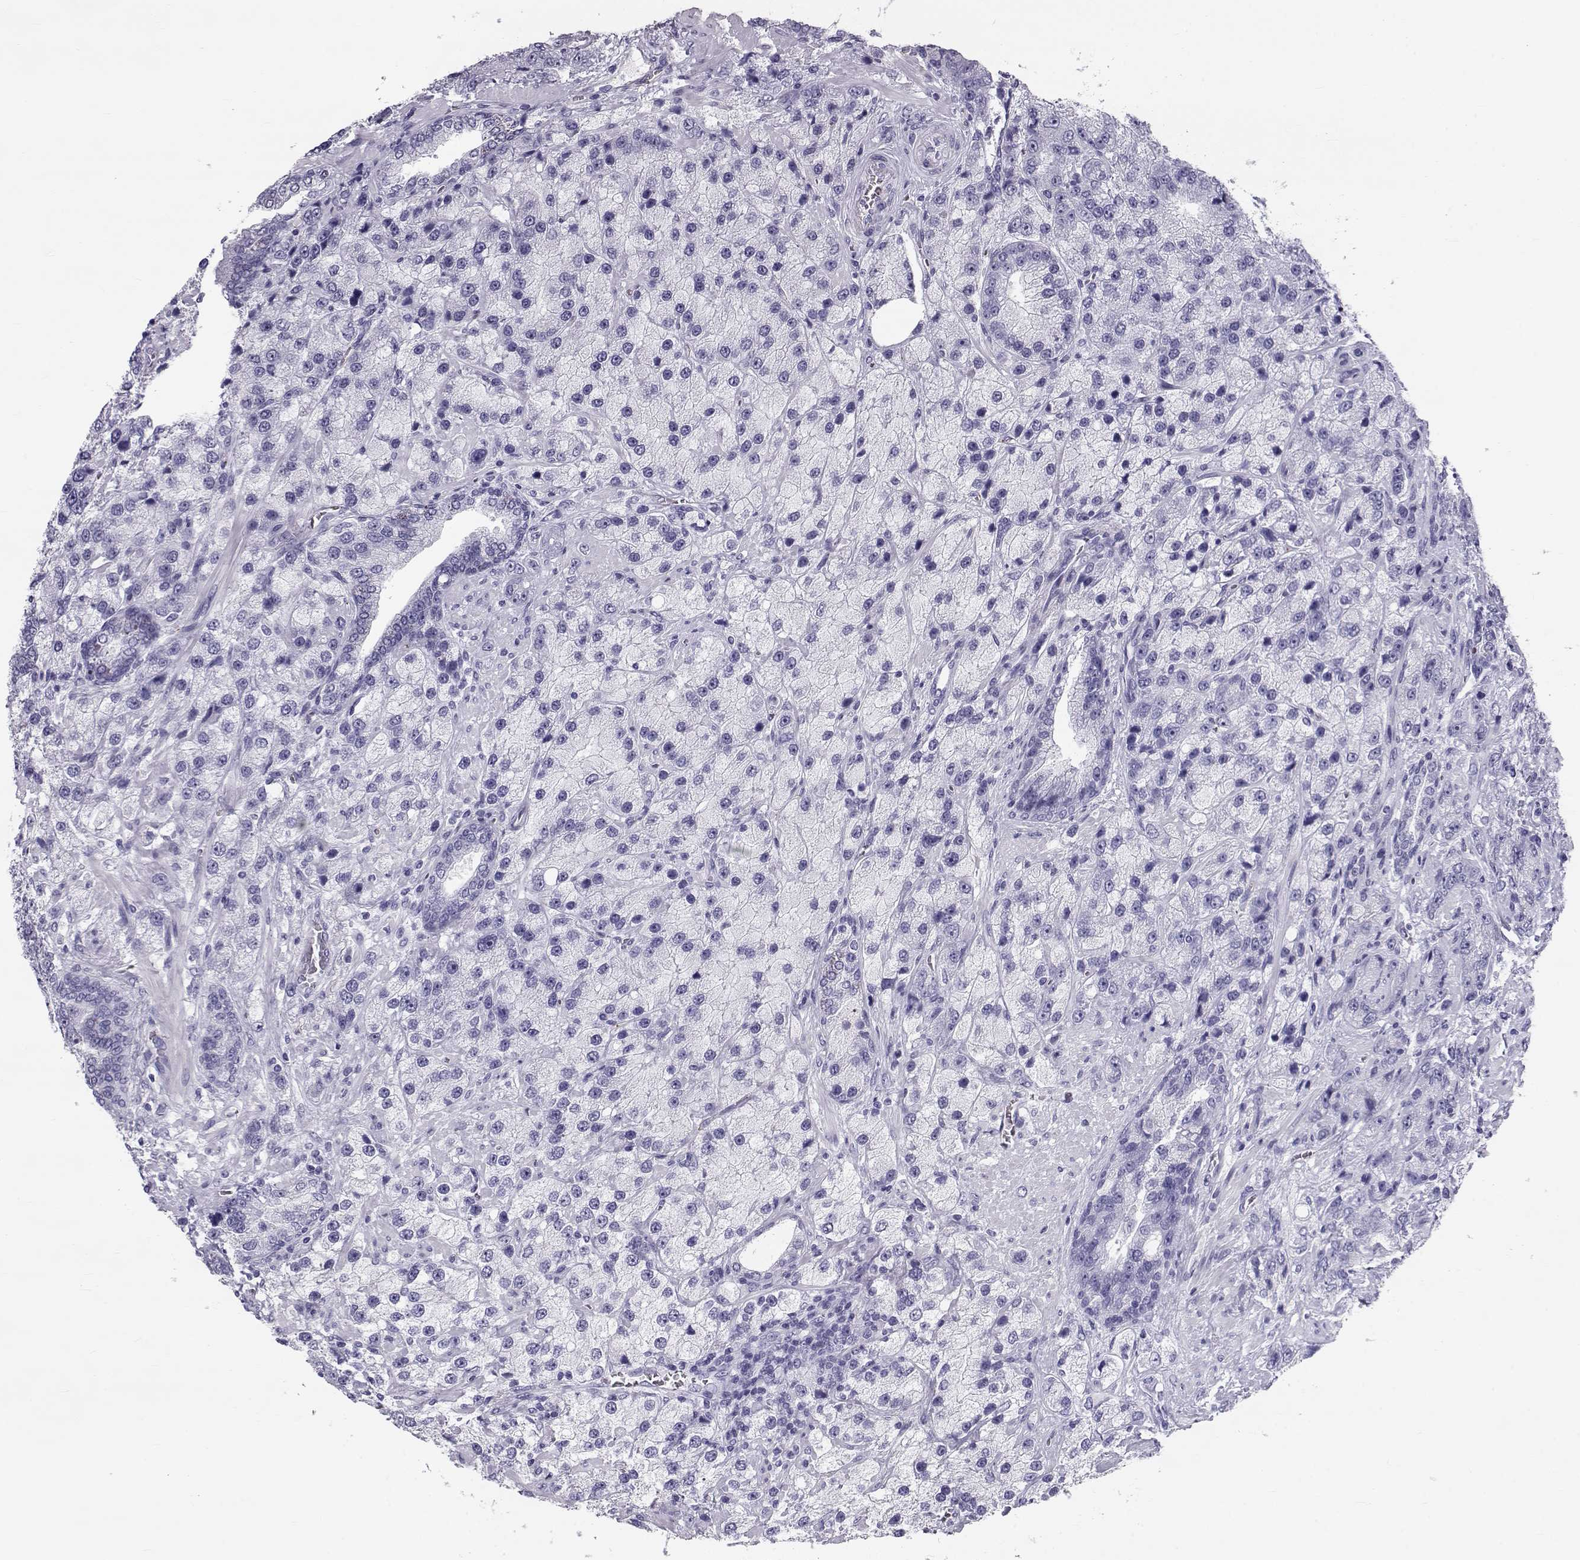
{"staining": {"intensity": "negative", "quantity": "none", "location": "none"}, "tissue": "prostate cancer", "cell_type": "Tumor cells", "image_type": "cancer", "snomed": [{"axis": "morphology", "description": "Adenocarcinoma, NOS"}, {"axis": "topography", "description": "Prostate"}], "caption": "There is no significant positivity in tumor cells of prostate cancer (adenocarcinoma).", "gene": "RD3", "patient": {"sex": "male", "age": 63}}